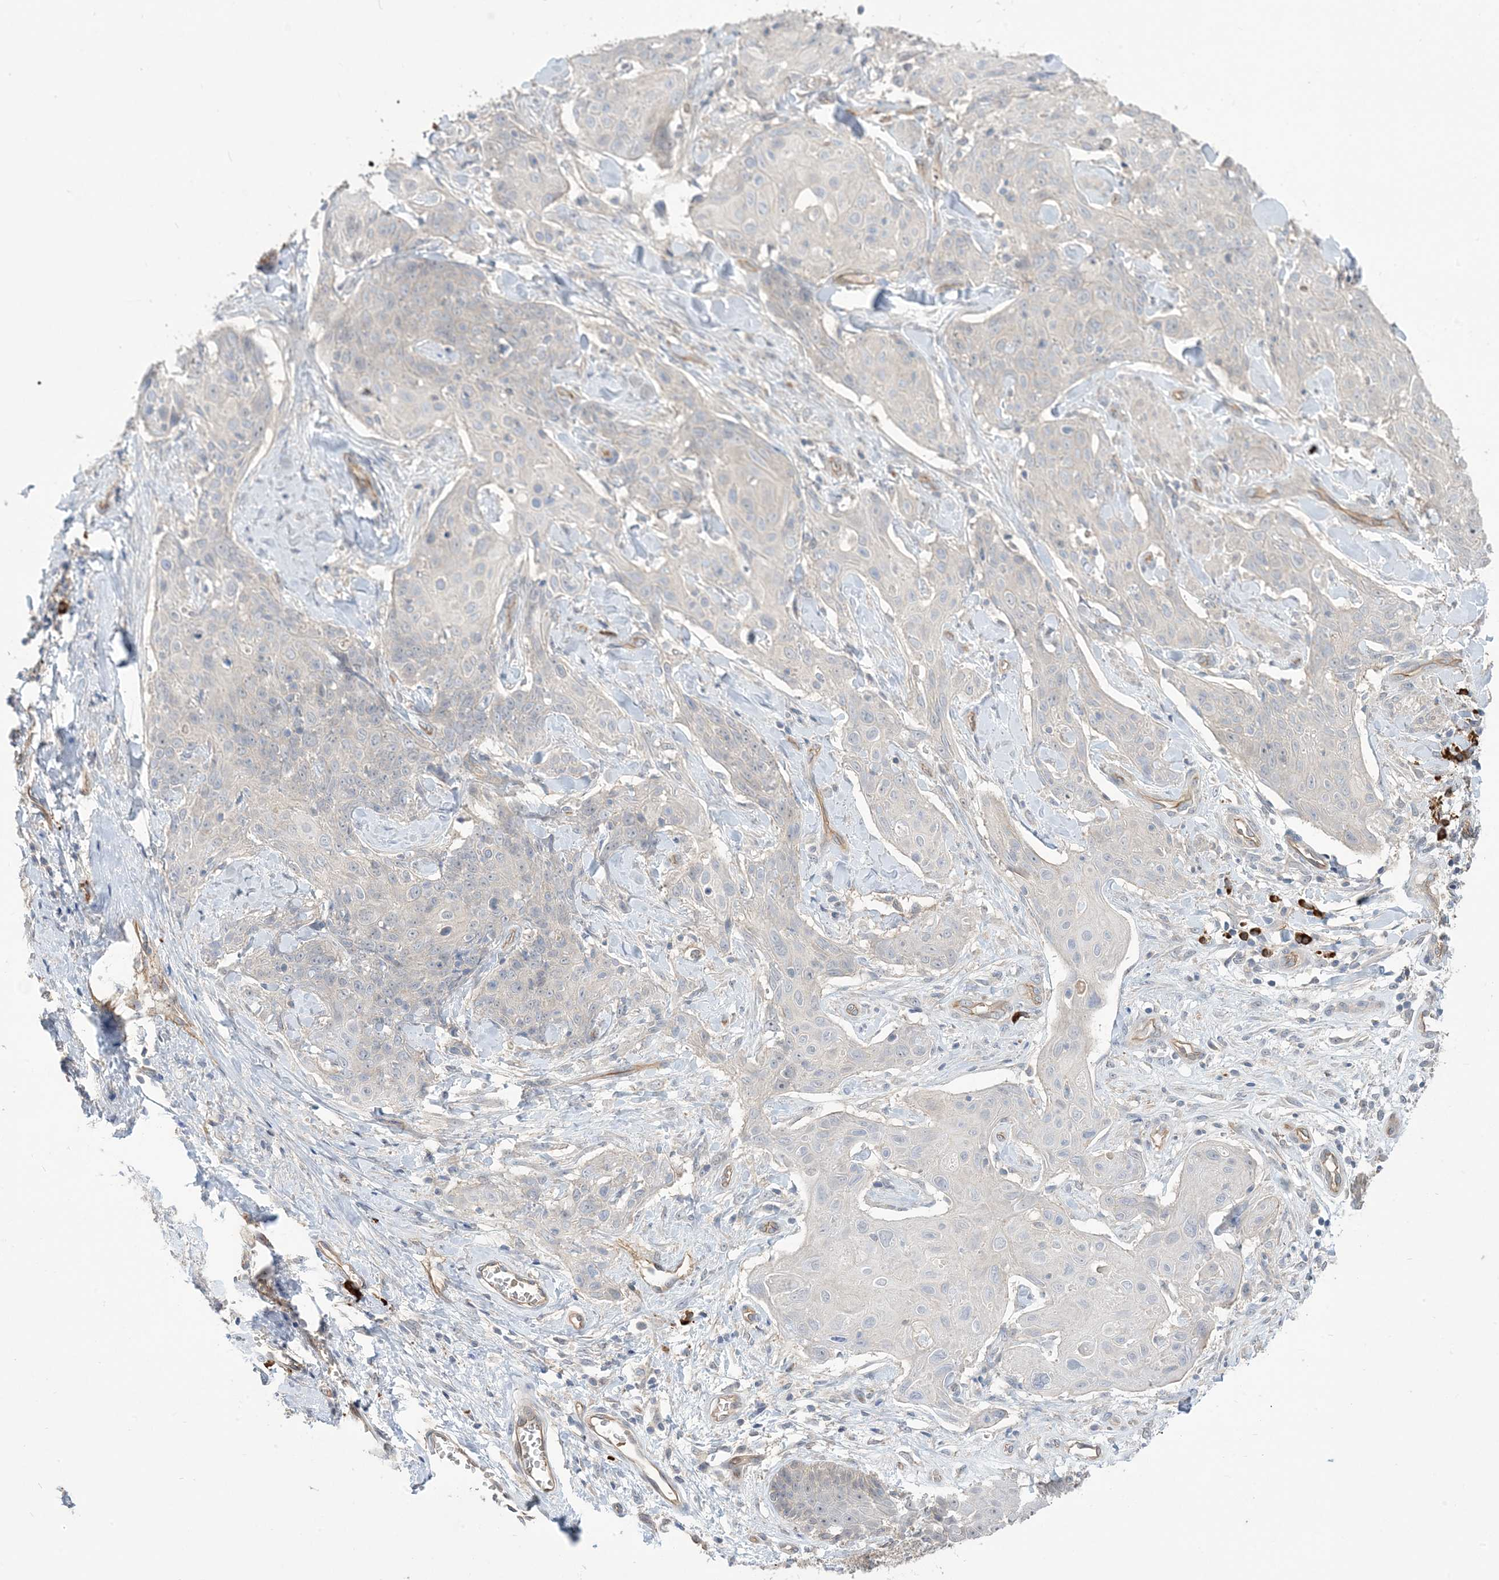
{"staining": {"intensity": "negative", "quantity": "none", "location": "none"}, "tissue": "skin cancer", "cell_type": "Tumor cells", "image_type": "cancer", "snomed": [{"axis": "morphology", "description": "Squamous cell carcinoma, NOS"}, {"axis": "topography", "description": "Skin"}, {"axis": "topography", "description": "Vulva"}], "caption": "Protein analysis of skin squamous cell carcinoma shows no significant positivity in tumor cells.", "gene": "AOC1", "patient": {"sex": "female", "age": 85}}